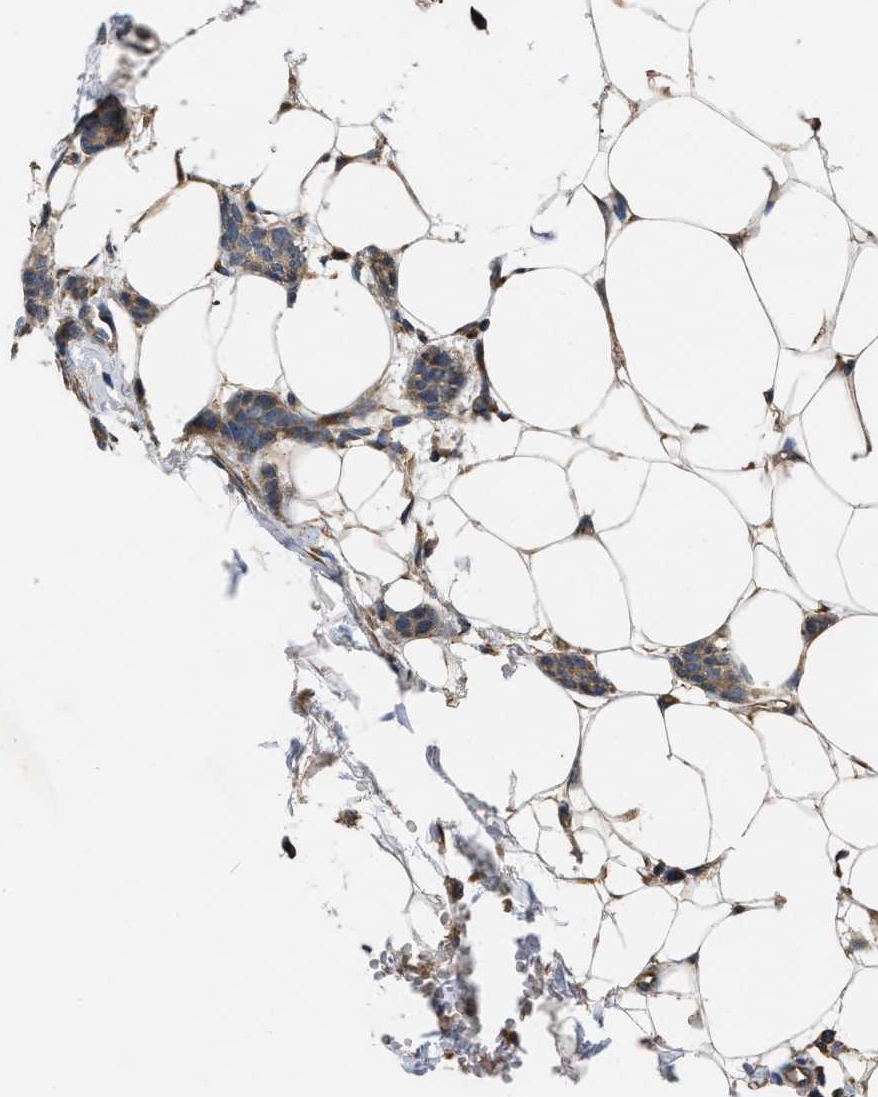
{"staining": {"intensity": "weak", "quantity": ">75%", "location": "cytoplasmic/membranous"}, "tissue": "breast cancer", "cell_type": "Tumor cells", "image_type": "cancer", "snomed": [{"axis": "morphology", "description": "Lobular carcinoma"}, {"axis": "topography", "description": "Skin"}, {"axis": "topography", "description": "Breast"}], "caption": "Immunohistochemistry (DAB) staining of breast cancer (lobular carcinoma) displays weak cytoplasmic/membranous protein staining in about >75% of tumor cells.", "gene": "SLC4A11", "patient": {"sex": "female", "age": 46}}